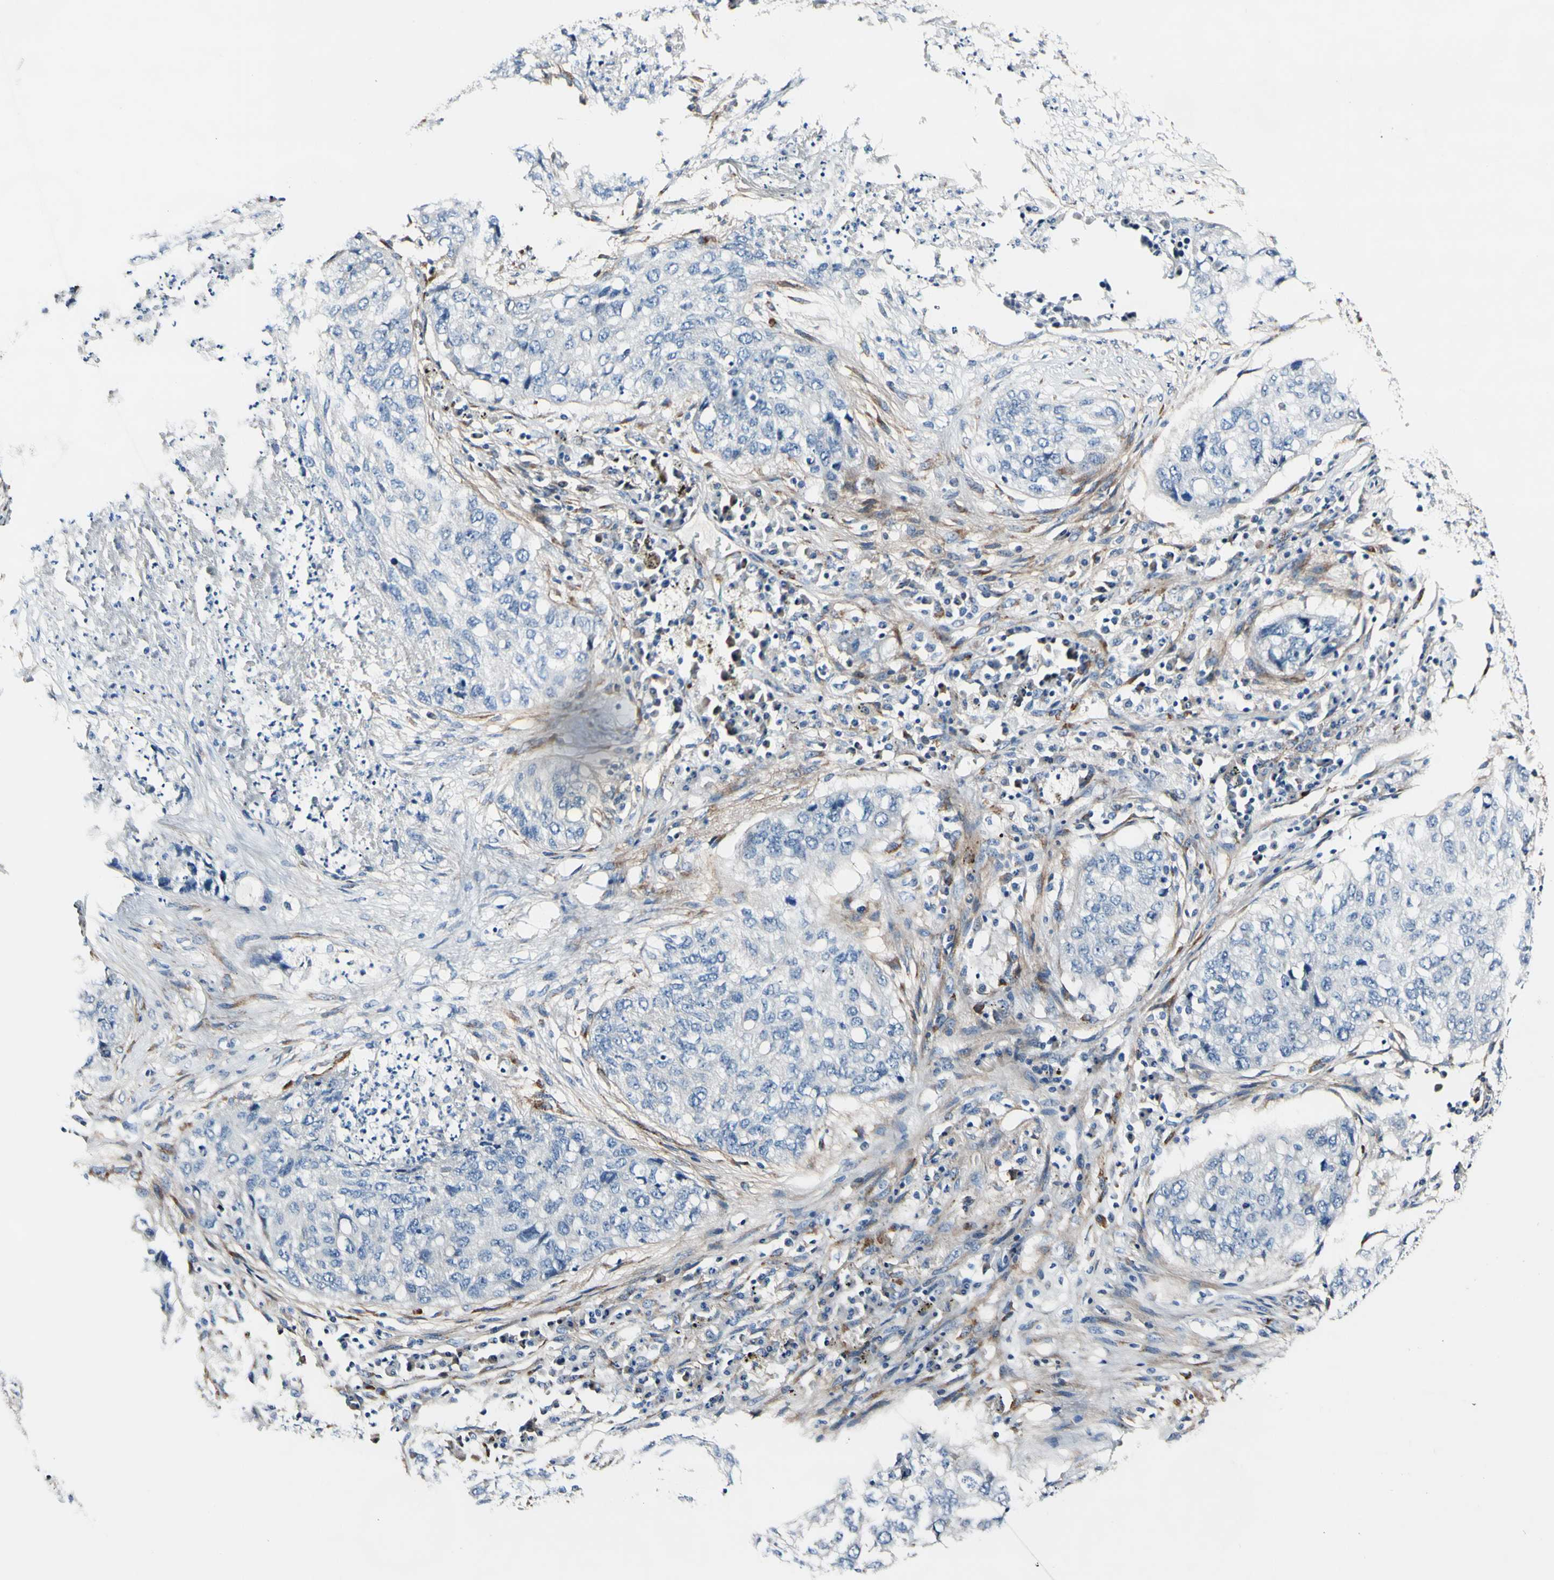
{"staining": {"intensity": "negative", "quantity": "none", "location": "none"}, "tissue": "lung cancer", "cell_type": "Tumor cells", "image_type": "cancer", "snomed": [{"axis": "morphology", "description": "Squamous cell carcinoma, NOS"}, {"axis": "topography", "description": "Lung"}], "caption": "An image of human lung cancer (squamous cell carcinoma) is negative for staining in tumor cells.", "gene": "COL6A3", "patient": {"sex": "female", "age": 63}}